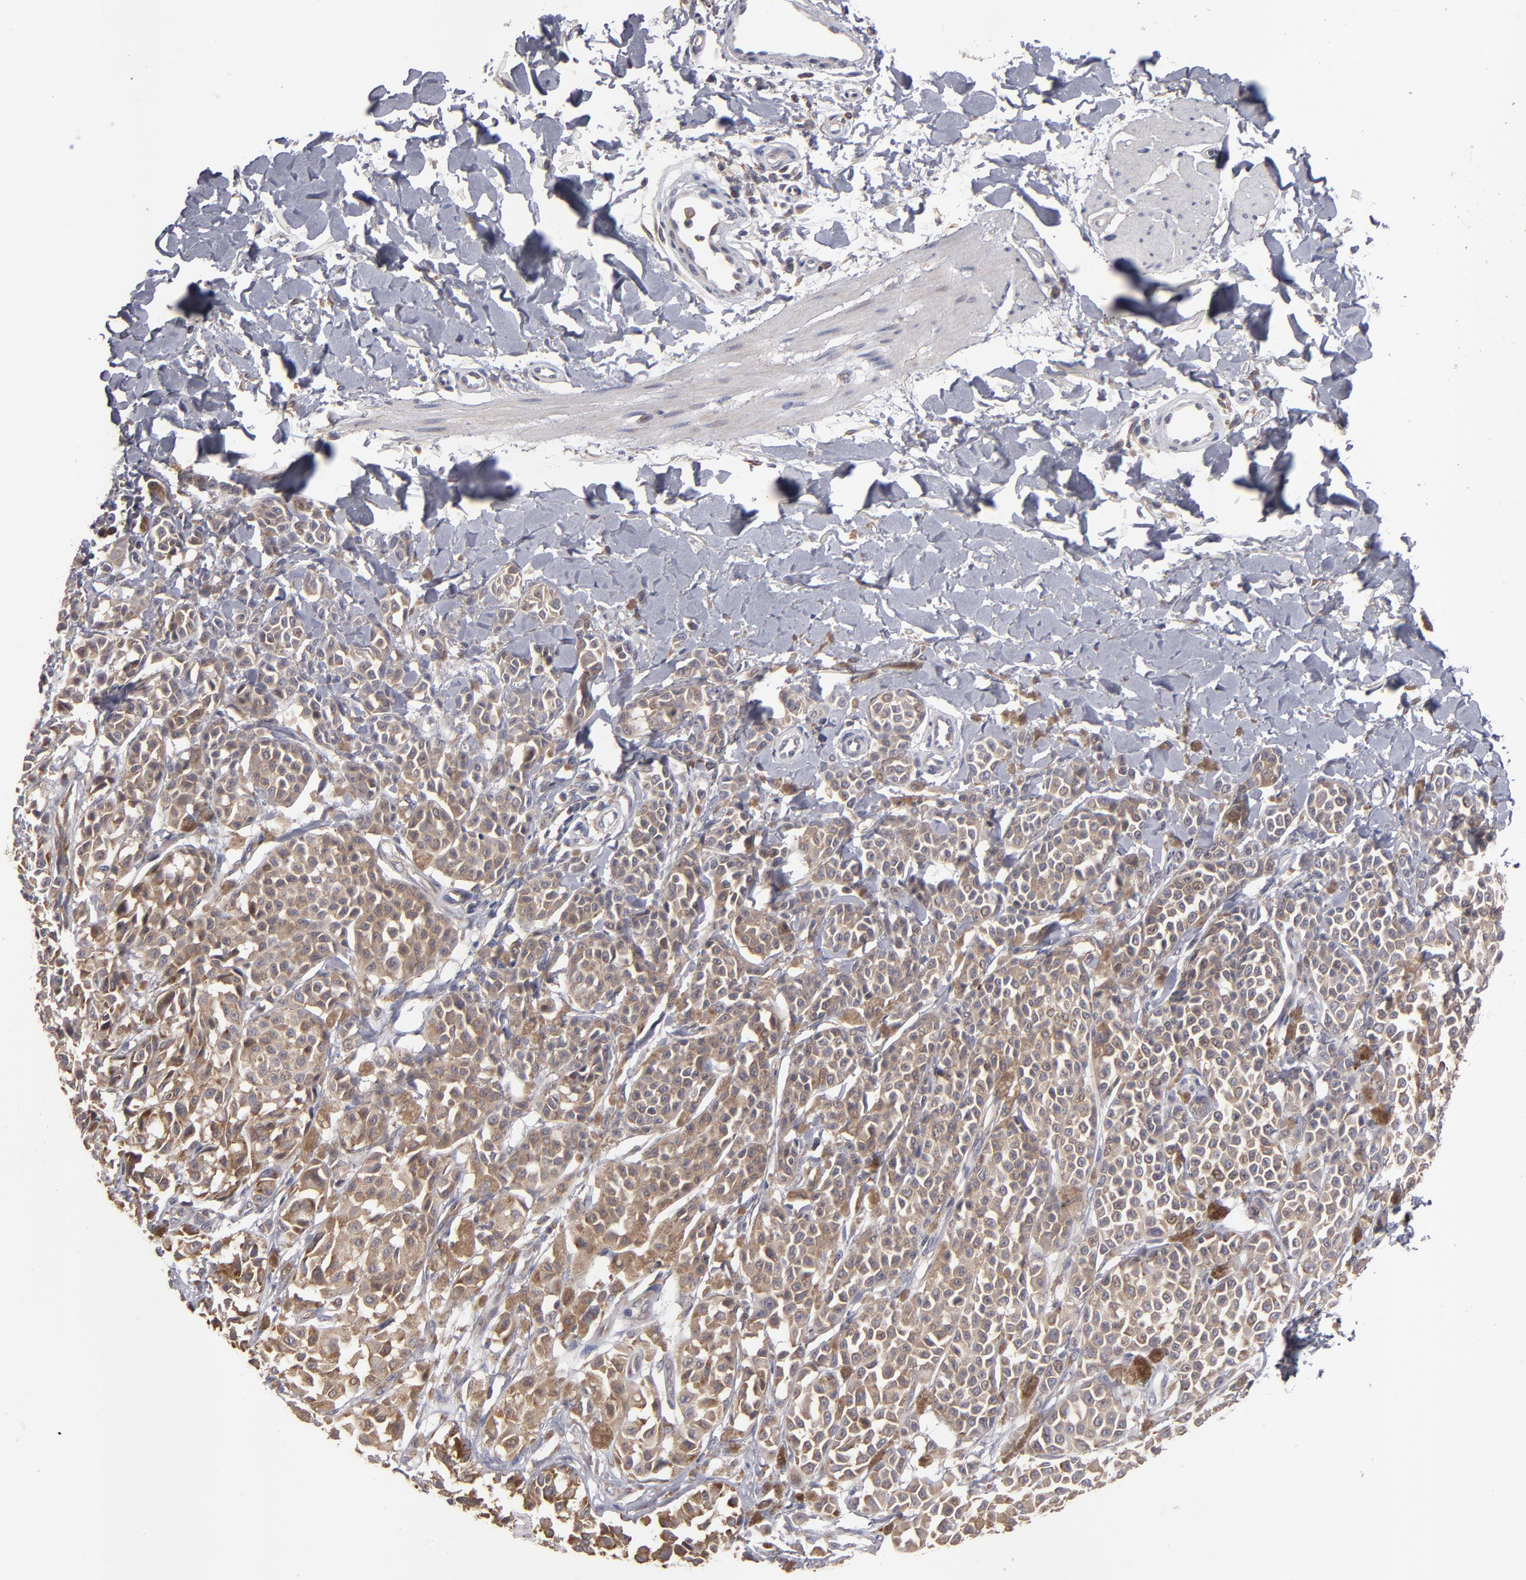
{"staining": {"intensity": "moderate", "quantity": ">75%", "location": "cytoplasmic/membranous"}, "tissue": "melanoma", "cell_type": "Tumor cells", "image_type": "cancer", "snomed": [{"axis": "morphology", "description": "Malignant melanoma, NOS"}, {"axis": "topography", "description": "Skin"}], "caption": "The micrograph reveals staining of melanoma, revealing moderate cytoplasmic/membranous protein expression (brown color) within tumor cells.", "gene": "SND1", "patient": {"sex": "female", "age": 38}}